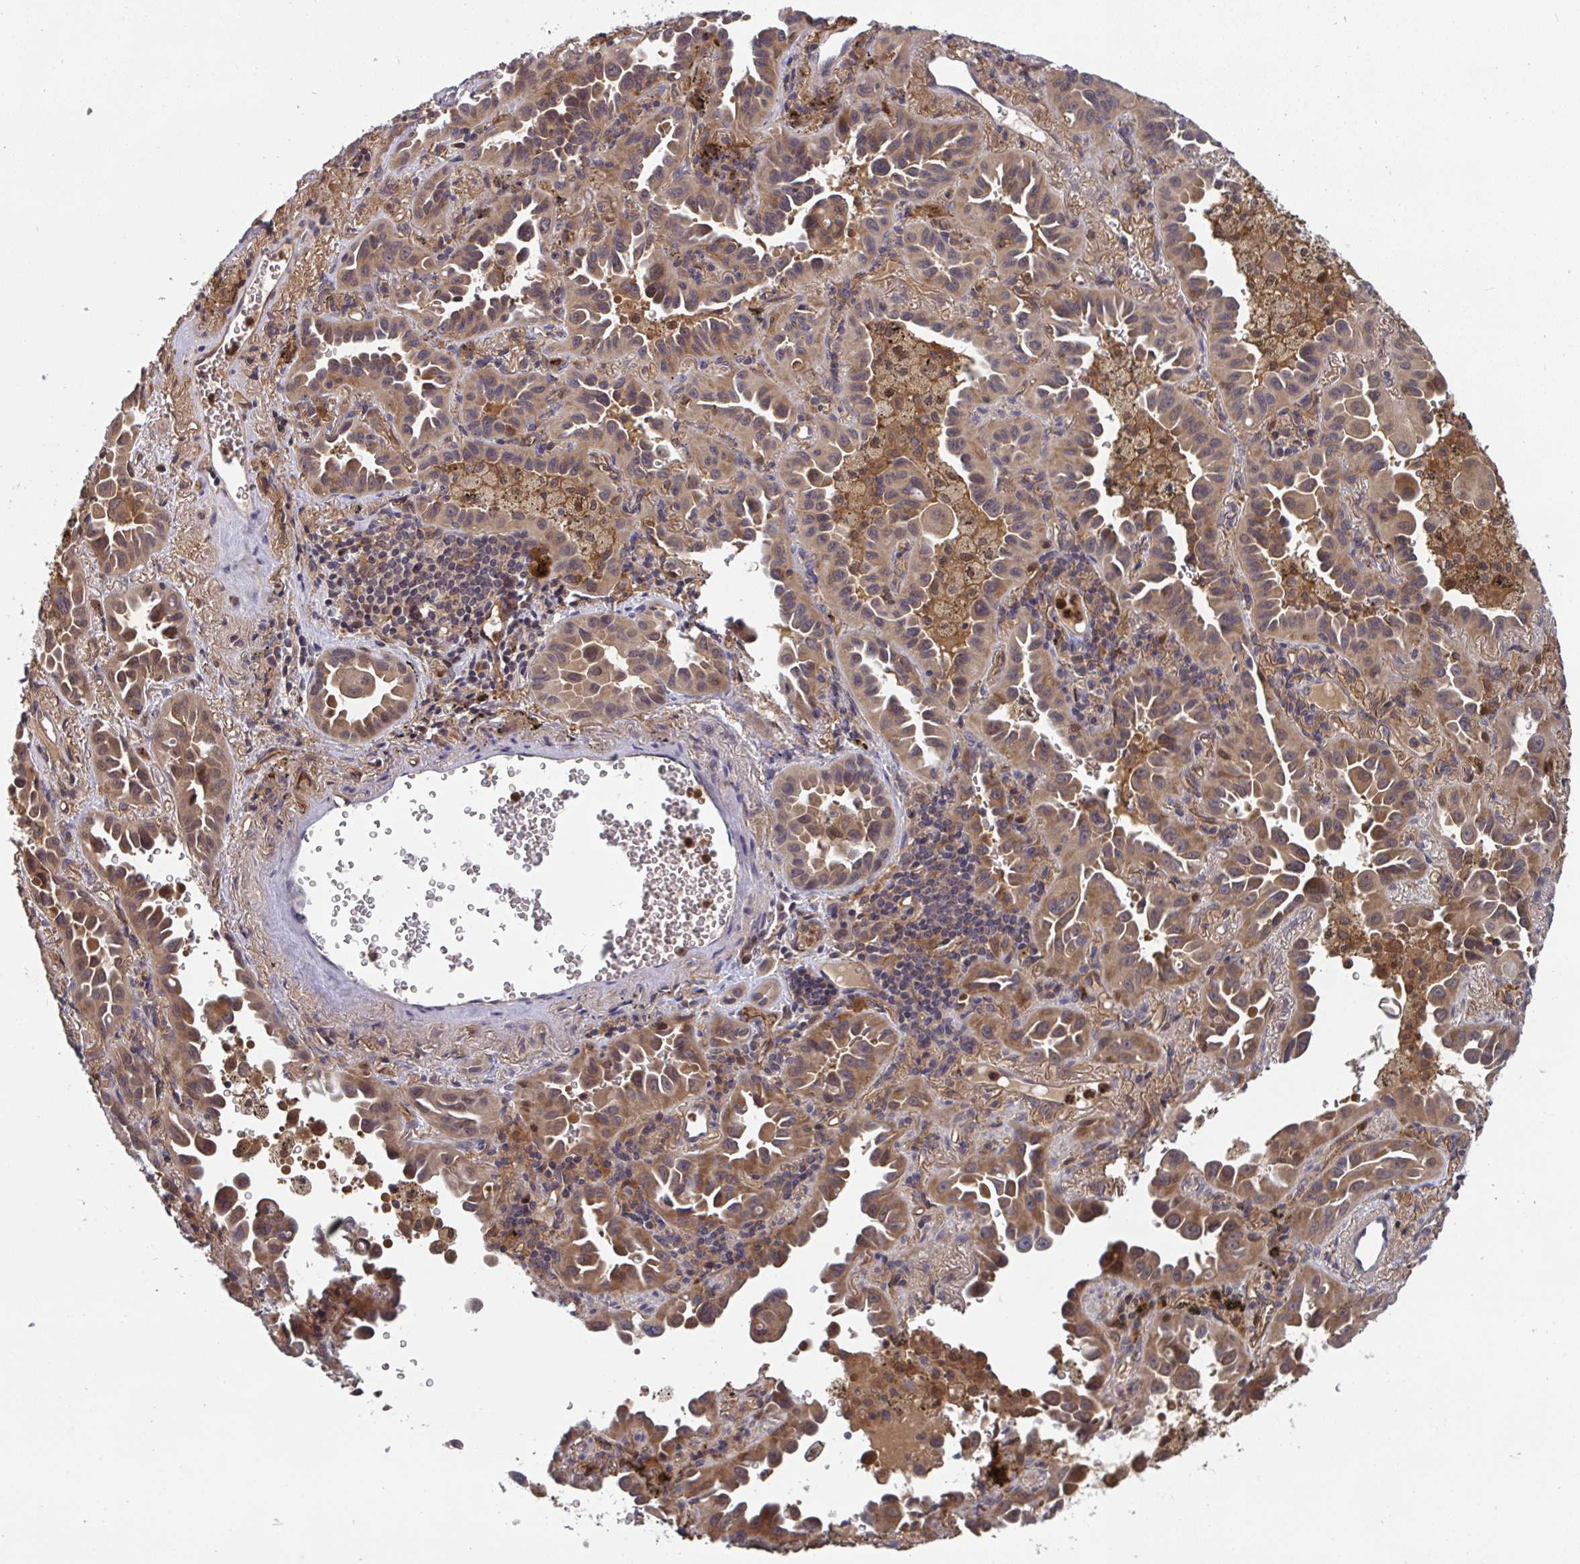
{"staining": {"intensity": "moderate", "quantity": ">75%", "location": "cytoplasmic/membranous,nuclear"}, "tissue": "lung cancer", "cell_type": "Tumor cells", "image_type": "cancer", "snomed": [{"axis": "morphology", "description": "Adenocarcinoma, NOS"}, {"axis": "topography", "description": "Lung"}], "caption": "Protein staining exhibits moderate cytoplasmic/membranous and nuclear staining in approximately >75% of tumor cells in lung adenocarcinoma. The protein is stained brown, and the nuclei are stained in blue (DAB IHC with brightfield microscopy, high magnification).", "gene": "TIGAR", "patient": {"sex": "male", "age": 68}}